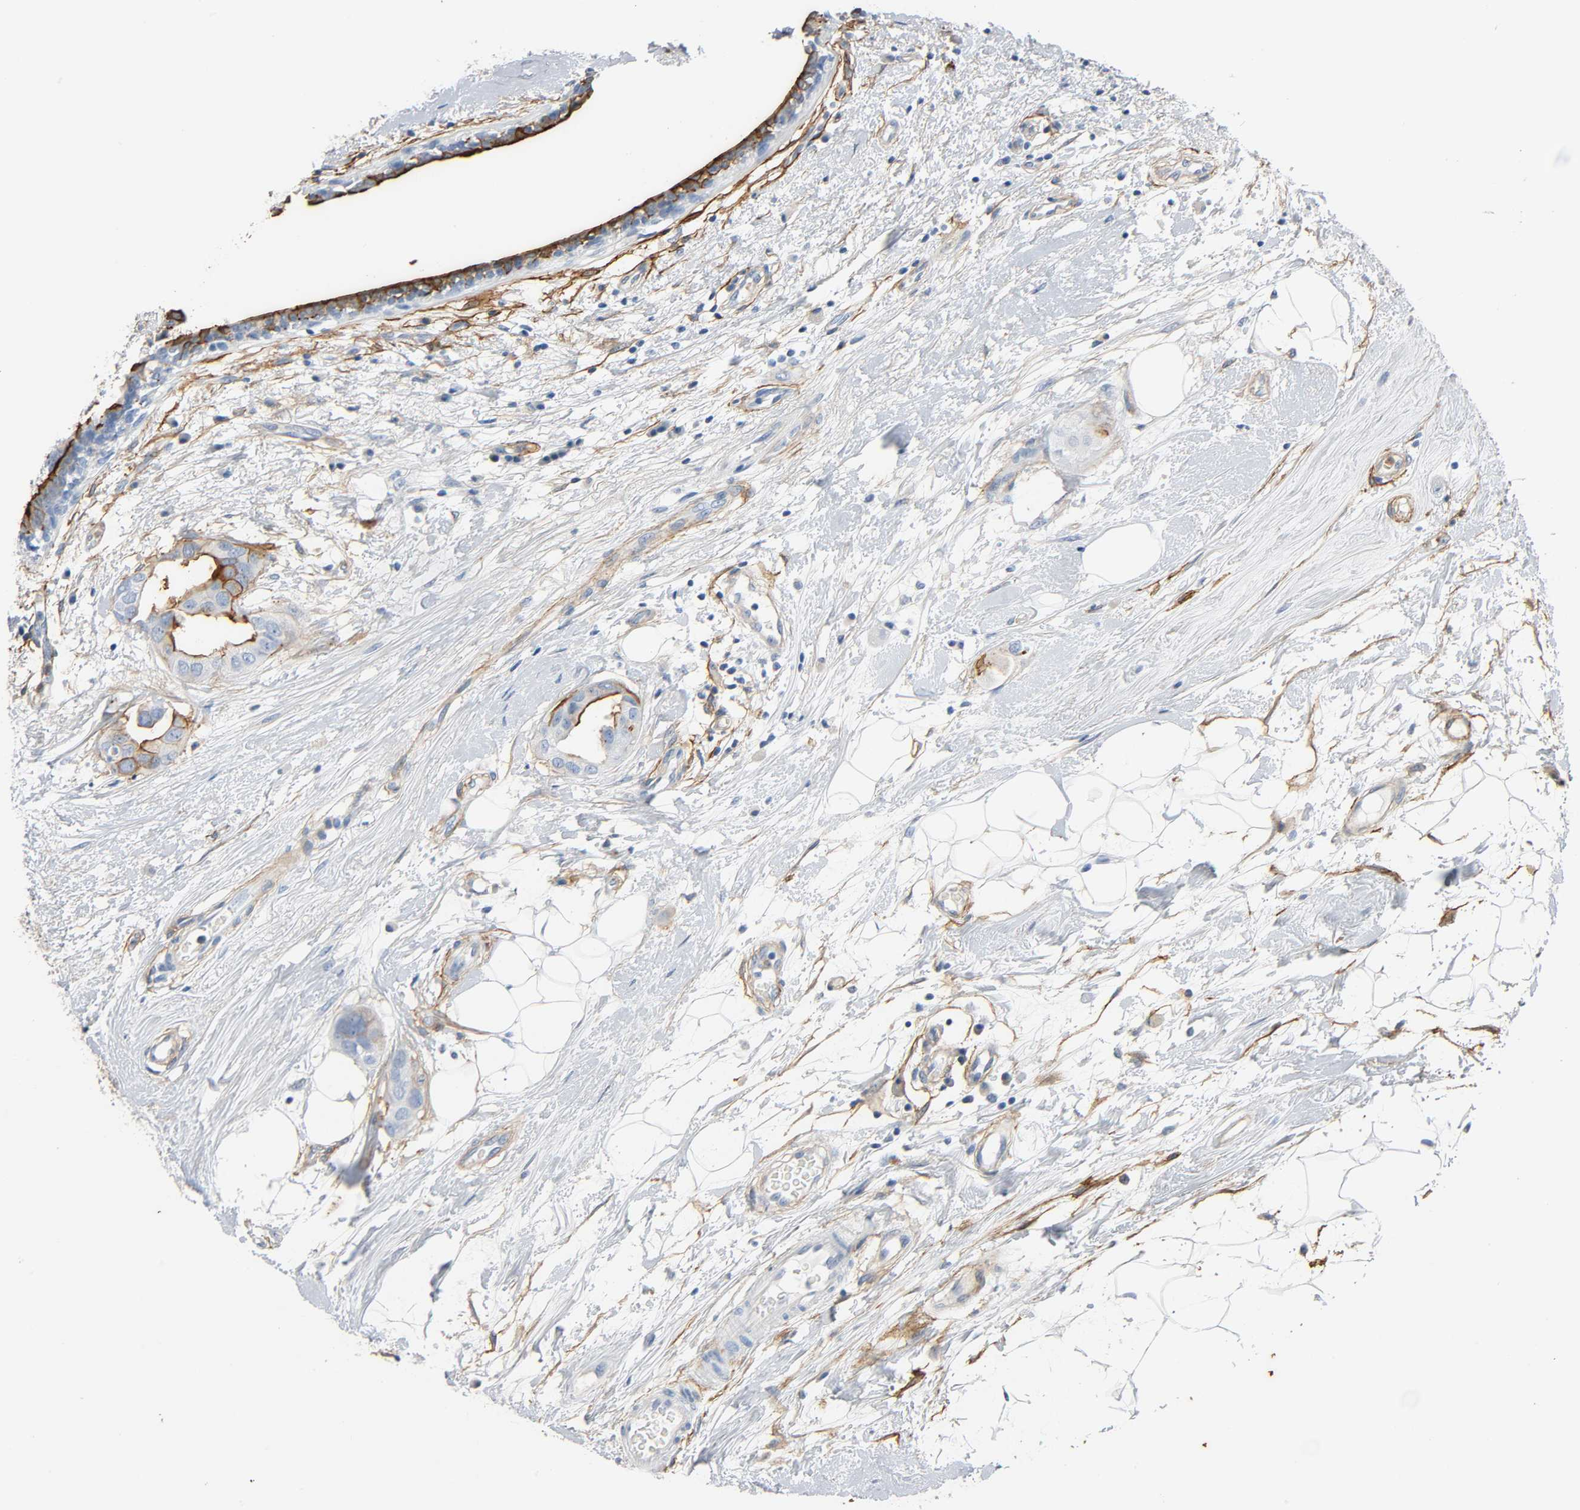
{"staining": {"intensity": "moderate", "quantity": "<25%", "location": "cytoplasmic/membranous"}, "tissue": "breast cancer", "cell_type": "Tumor cells", "image_type": "cancer", "snomed": [{"axis": "morphology", "description": "Duct carcinoma"}, {"axis": "topography", "description": "Breast"}], "caption": "Protein staining of invasive ductal carcinoma (breast) tissue displays moderate cytoplasmic/membranous positivity in approximately <25% of tumor cells. The staining is performed using DAB brown chromogen to label protein expression. The nuclei are counter-stained blue using hematoxylin.", "gene": "ANPEP", "patient": {"sex": "female", "age": 40}}